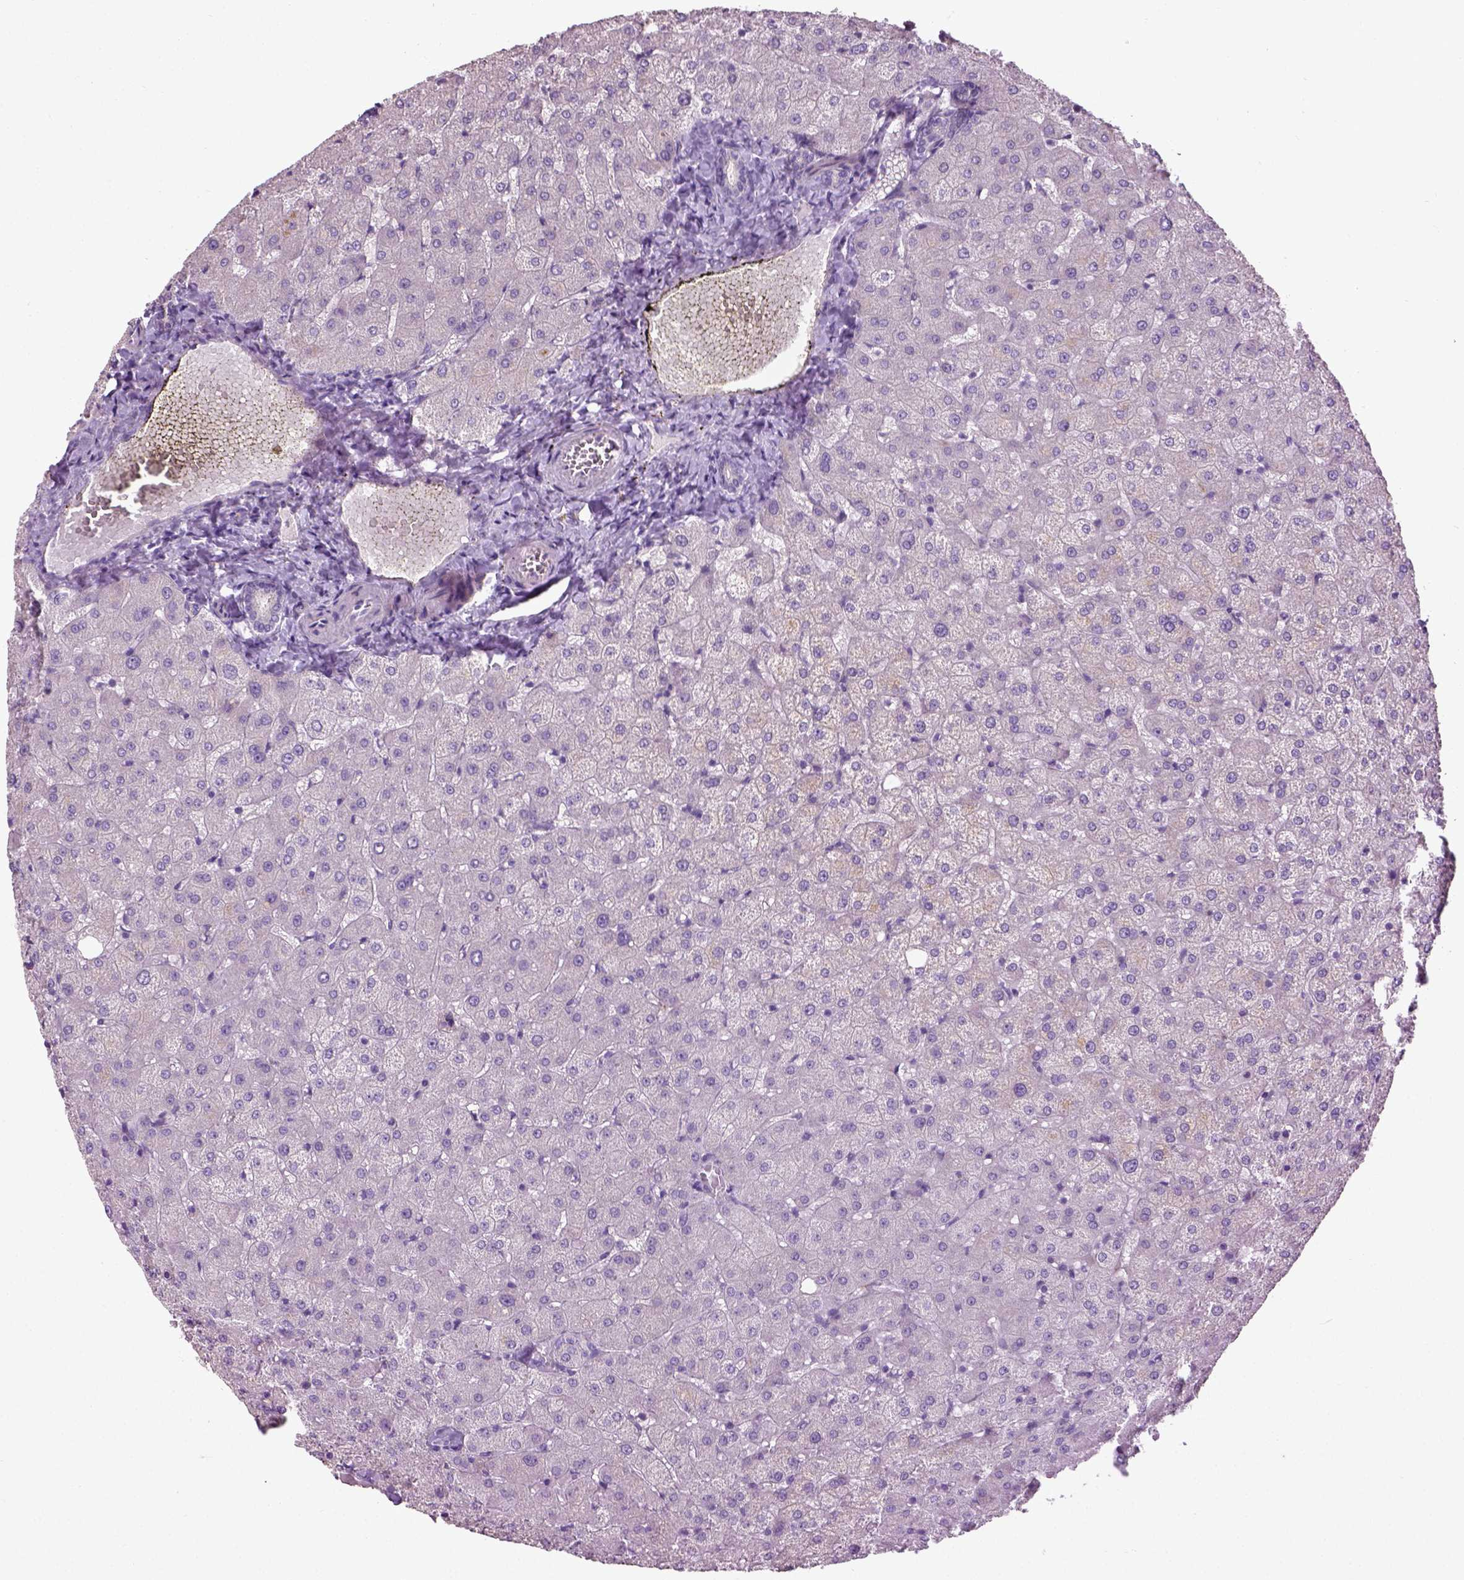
{"staining": {"intensity": "negative", "quantity": "none", "location": "none"}, "tissue": "liver", "cell_type": "Cholangiocytes", "image_type": "normal", "snomed": [{"axis": "morphology", "description": "Normal tissue, NOS"}, {"axis": "topography", "description": "Liver"}], "caption": "Normal liver was stained to show a protein in brown. There is no significant staining in cholangiocytes. Brightfield microscopy of immunohistochemistry stained with DAB (brown) and hematoxylin (blue), captured at high magnification.", "gene": "PKP3", "patient": {"sex": "female", "age": 50}}